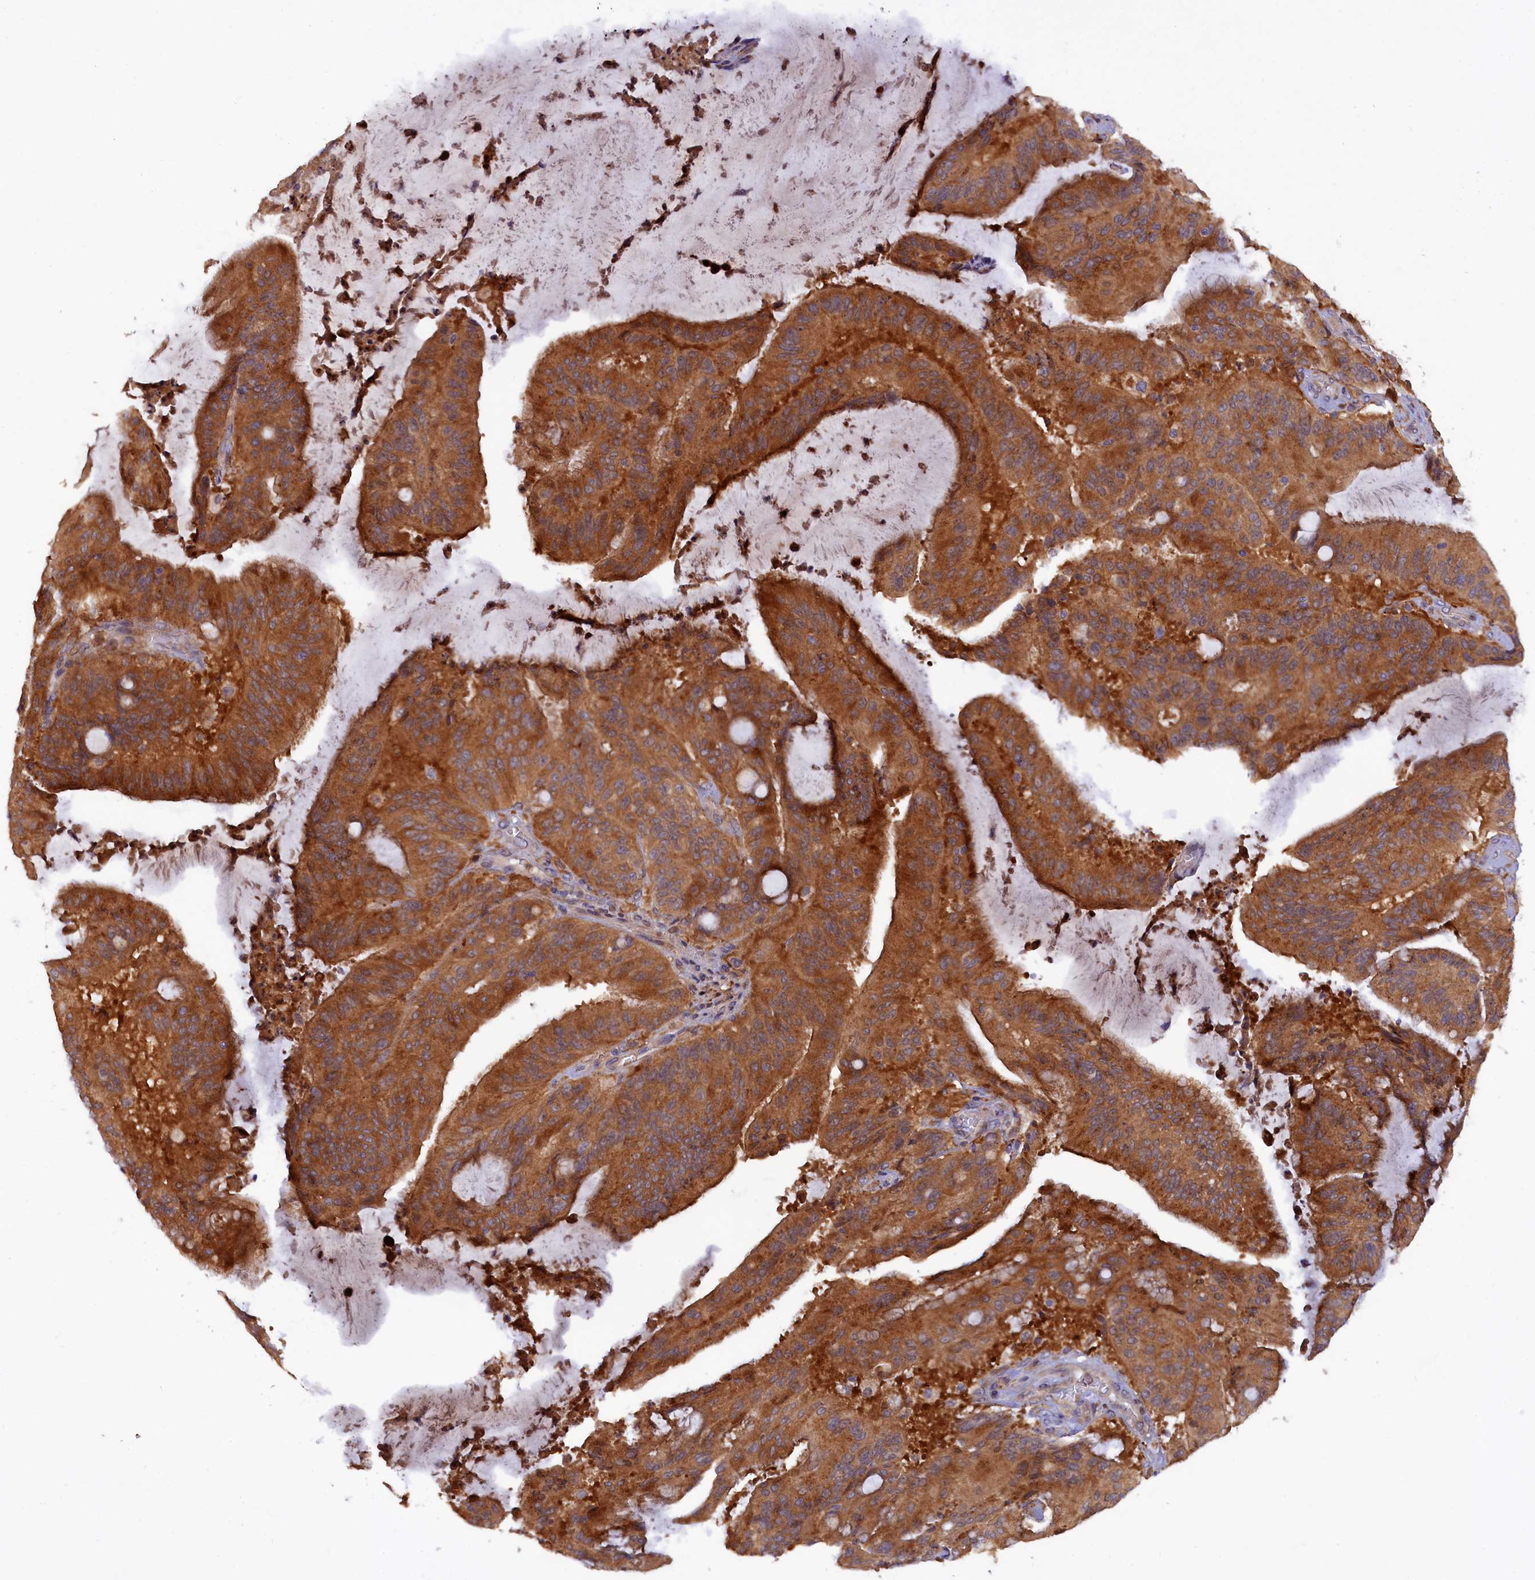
{"staining": {"intensity": "strong", "quantity": ">75%", "location": "cytoplasmic/membranous"}, "tissue": "liver cancer", "cell_type": "Tumor cells", "image_type": "cancer", "snomed": [{"axis": "morphology", "description": "Normal tissue, NOS"}, {"axis": "morphology", "description": "Cholangiocarcinoma"}, {"axis": "topography", "description": "Liver"}, {"axis": "topography", "description": "Peripheral nerve tissue"}], "caption": "The histopathology image displays a brown stain indicating the presence of a protein in the cytoplasmic/membranous of tumor cells in liver cholangiocarcinoma.", "gene": "FERMT1", "patient": {"sex": "female", "age": 73}}